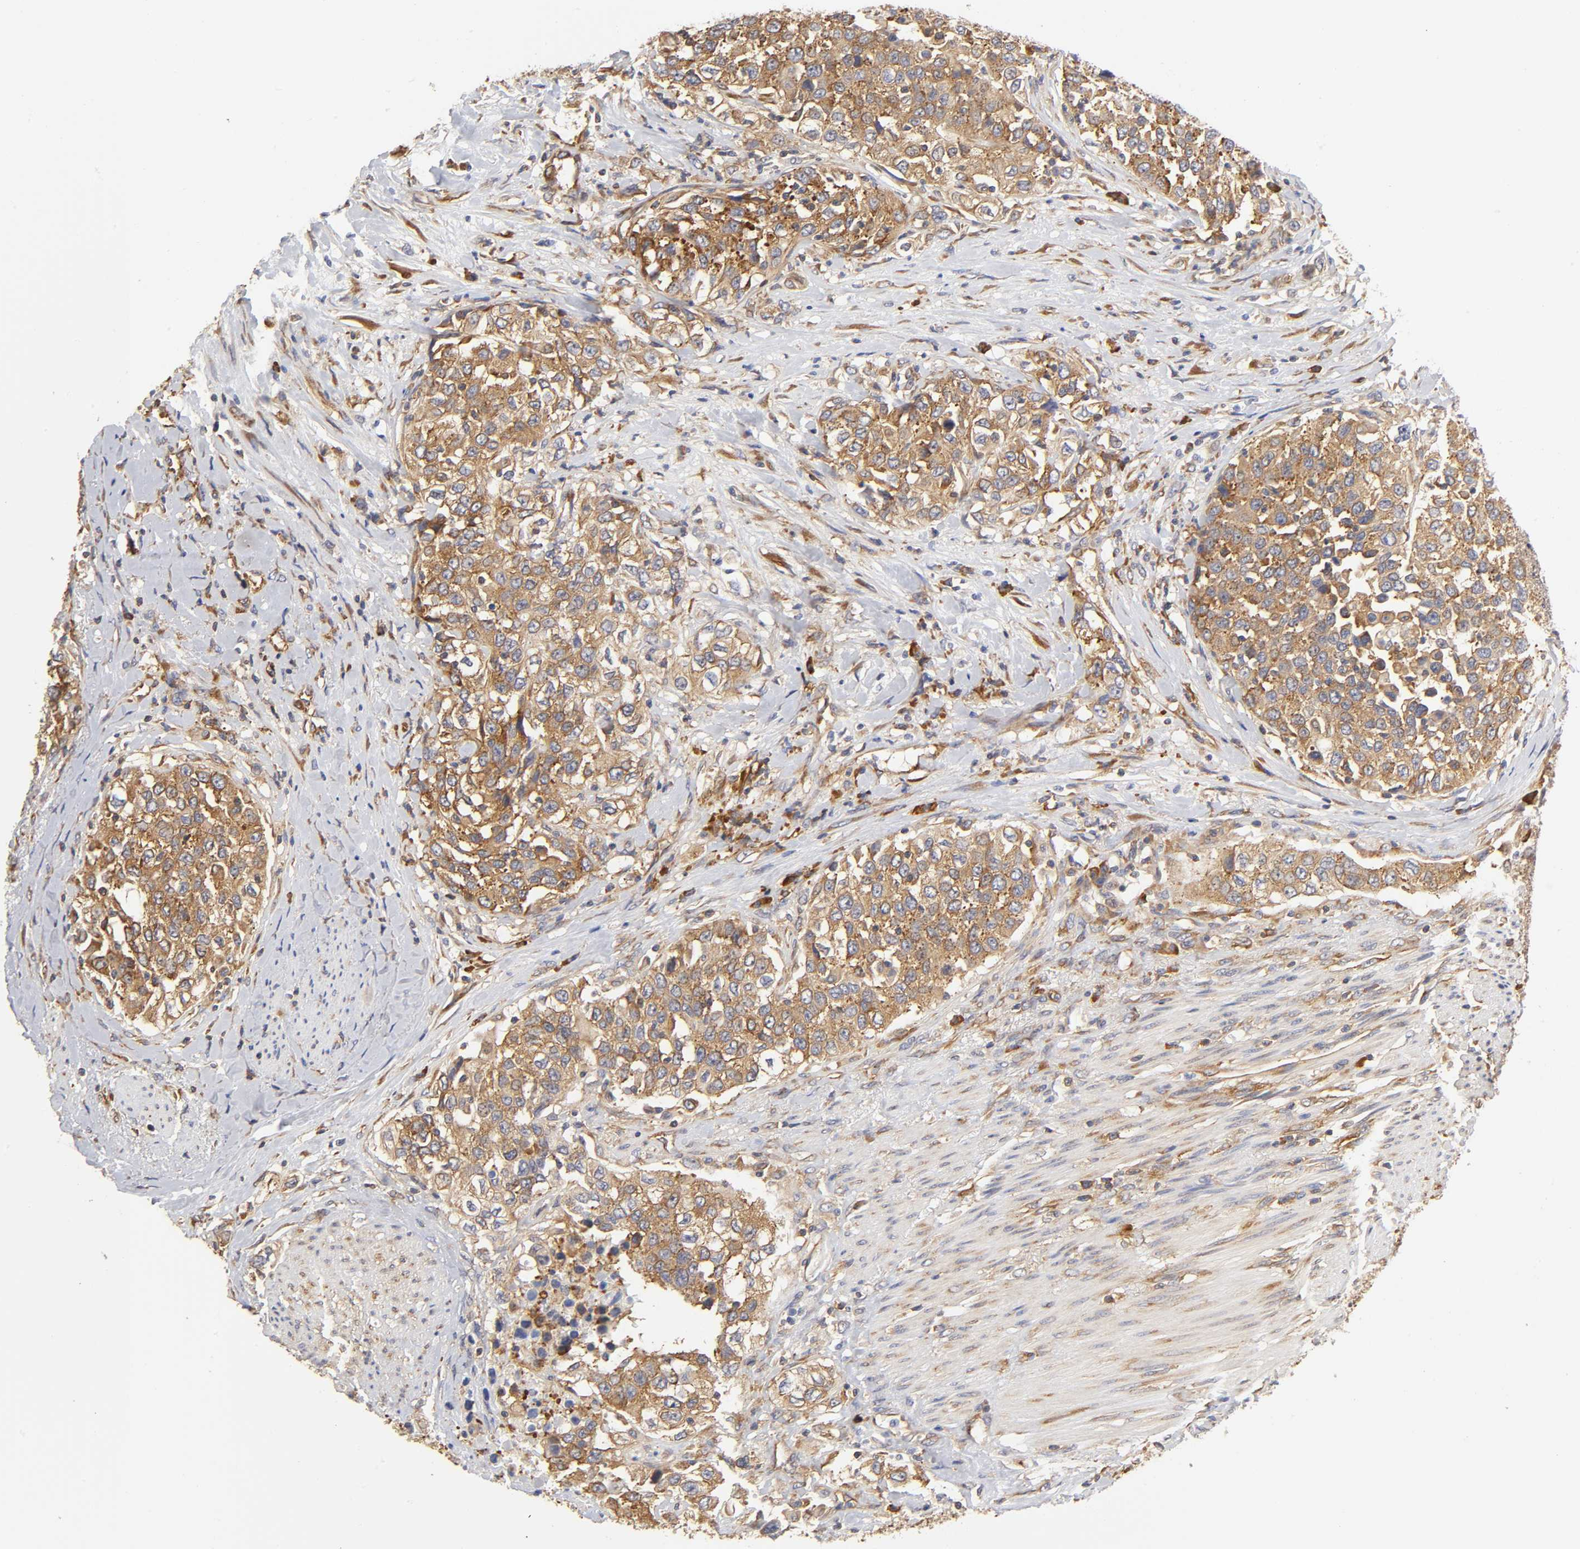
{"staining": {"intensity": "moderate", "quantity": ">75%", "location": "cytoplasmic/membranous"}, "tissue": "urothelial cancer", "cell_type": "Tumor cells", "image_type": "cancer", "snomed": [{"axis": "morphology", "description": "Urothelial carcinoma, High grade"}, {"axis": "topography", "description": "Urinary bladder"}], "caption": "DAB immunohistochemical staining of high-grade urothelial carcinoma displays moderate cytoplasmic/membranous protein staining in approximately >75% of tumor cells. (brown staining indicates protein expression, while blue staining denotes nuclei).", "gene": "RPL14", "patient": {"sex": "female", "age": 80}}